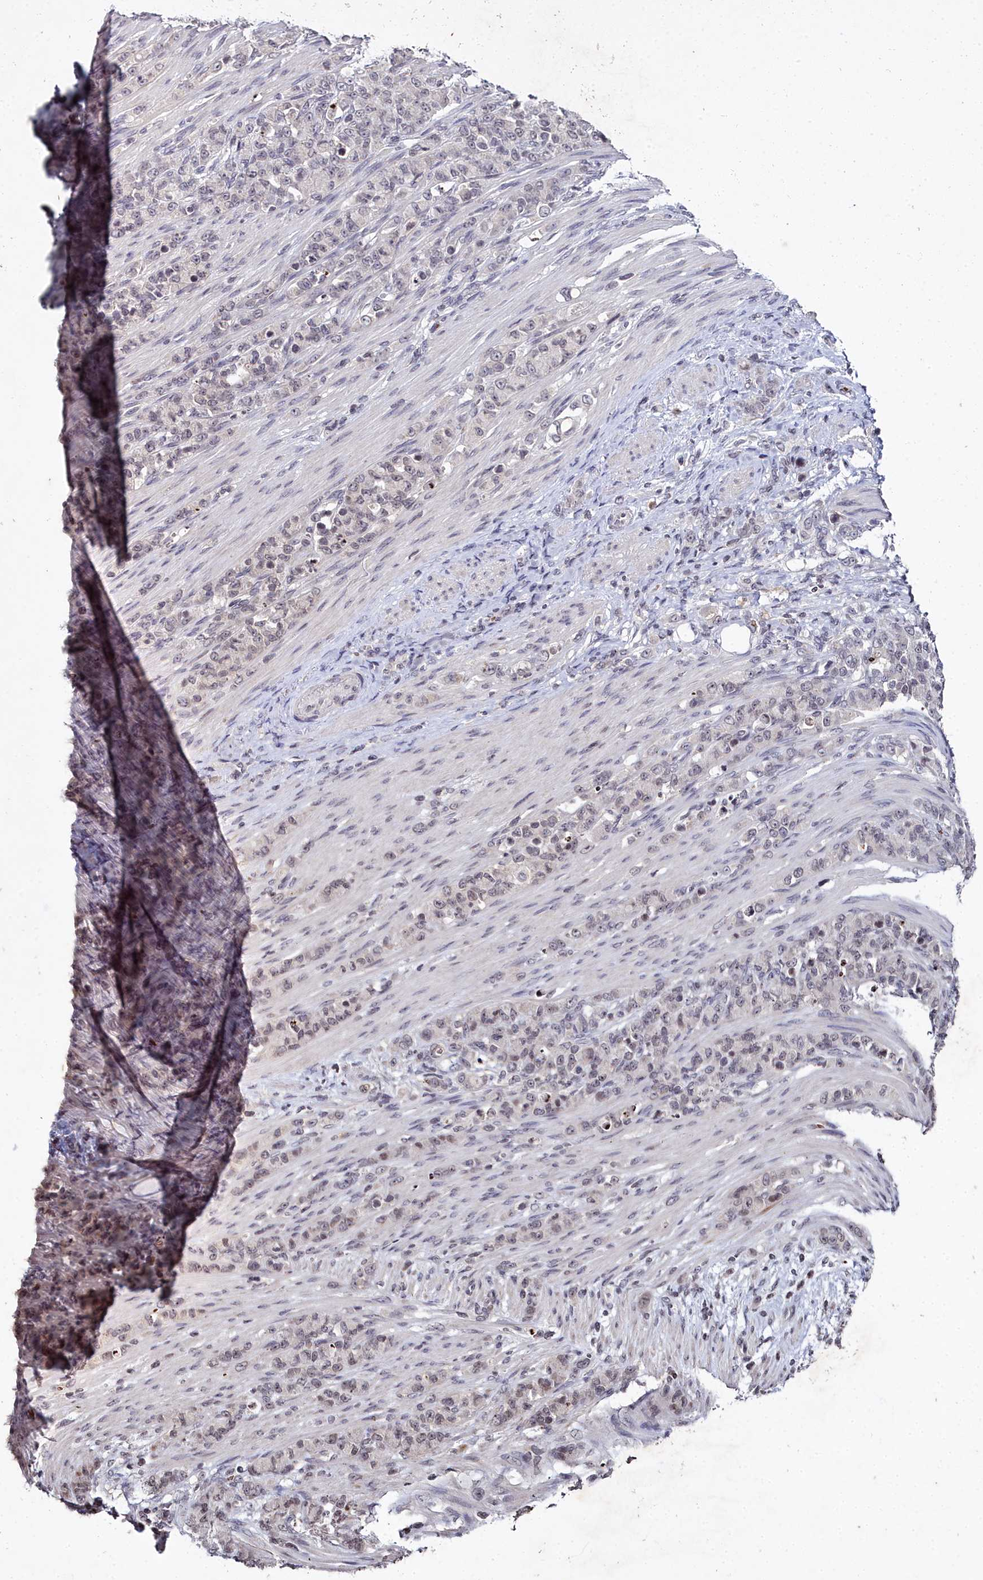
{"staining": {"intensity": "weak", "quantity": "<25%", "location": "nuclear"}, "tissue": "stomach cancer", "cell_type": "Tumor cells", "image_type": "cancer", "snomed": [{"axis": "morphology", "description": "Adenocarcinoma, NOS"}, {"axis": "topography", "description": "Stomach"}], "caption": "High power microscopy image of an immunohistochemistry micrograph of stomach cancer (adenocarcinoma), revealing no significant positivity in tumor cells.", "gene": "FZD4", "patient": {"sex": "female", "age": 79}}